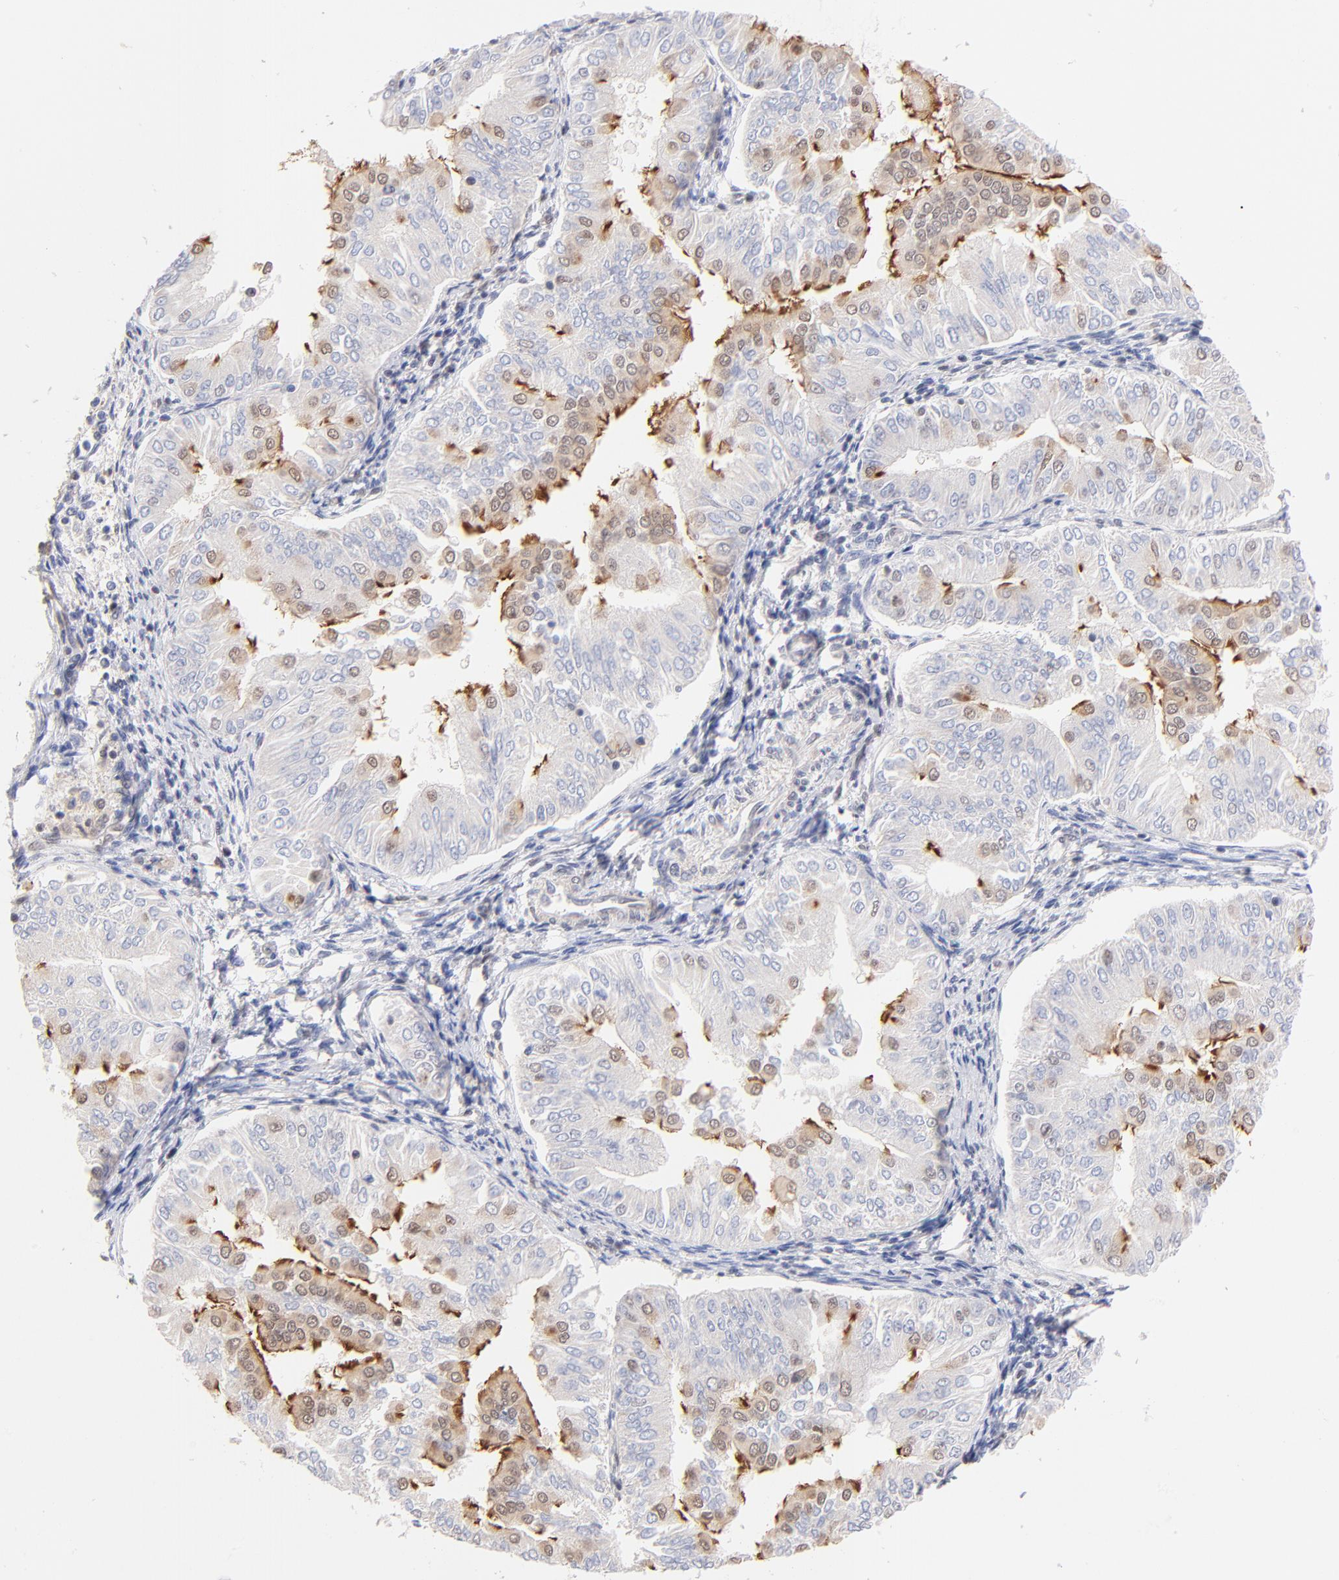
{"staining": {"intensity": "moderate", "quantity": "25%-75%", "location": "cytoplasmic/membranous"}, "tissue": "endometrial cancer", "cell_type": "Tumor cells", "image_type": "cancer", "snomed": [{"axis": "morphology", "description": "Adenocarcinoma, NOS"}, {"axis": "topography", "description": "Endometrium"}], "caption": "Brown immunohistochemical staining in endometrial cancer (adenocarcinoma) exhibits moderate cytoplasmic/membranous expression in approximately 25%-75% of tumor cells. The staining was performed using DAB (3,3'-diaminobenzidine), with brown indicating positive protein expression. Nuclei are stained blue with hematoxylin.", "gene": "RIBC2", "patient": {"sex": "female", "age": 53}}